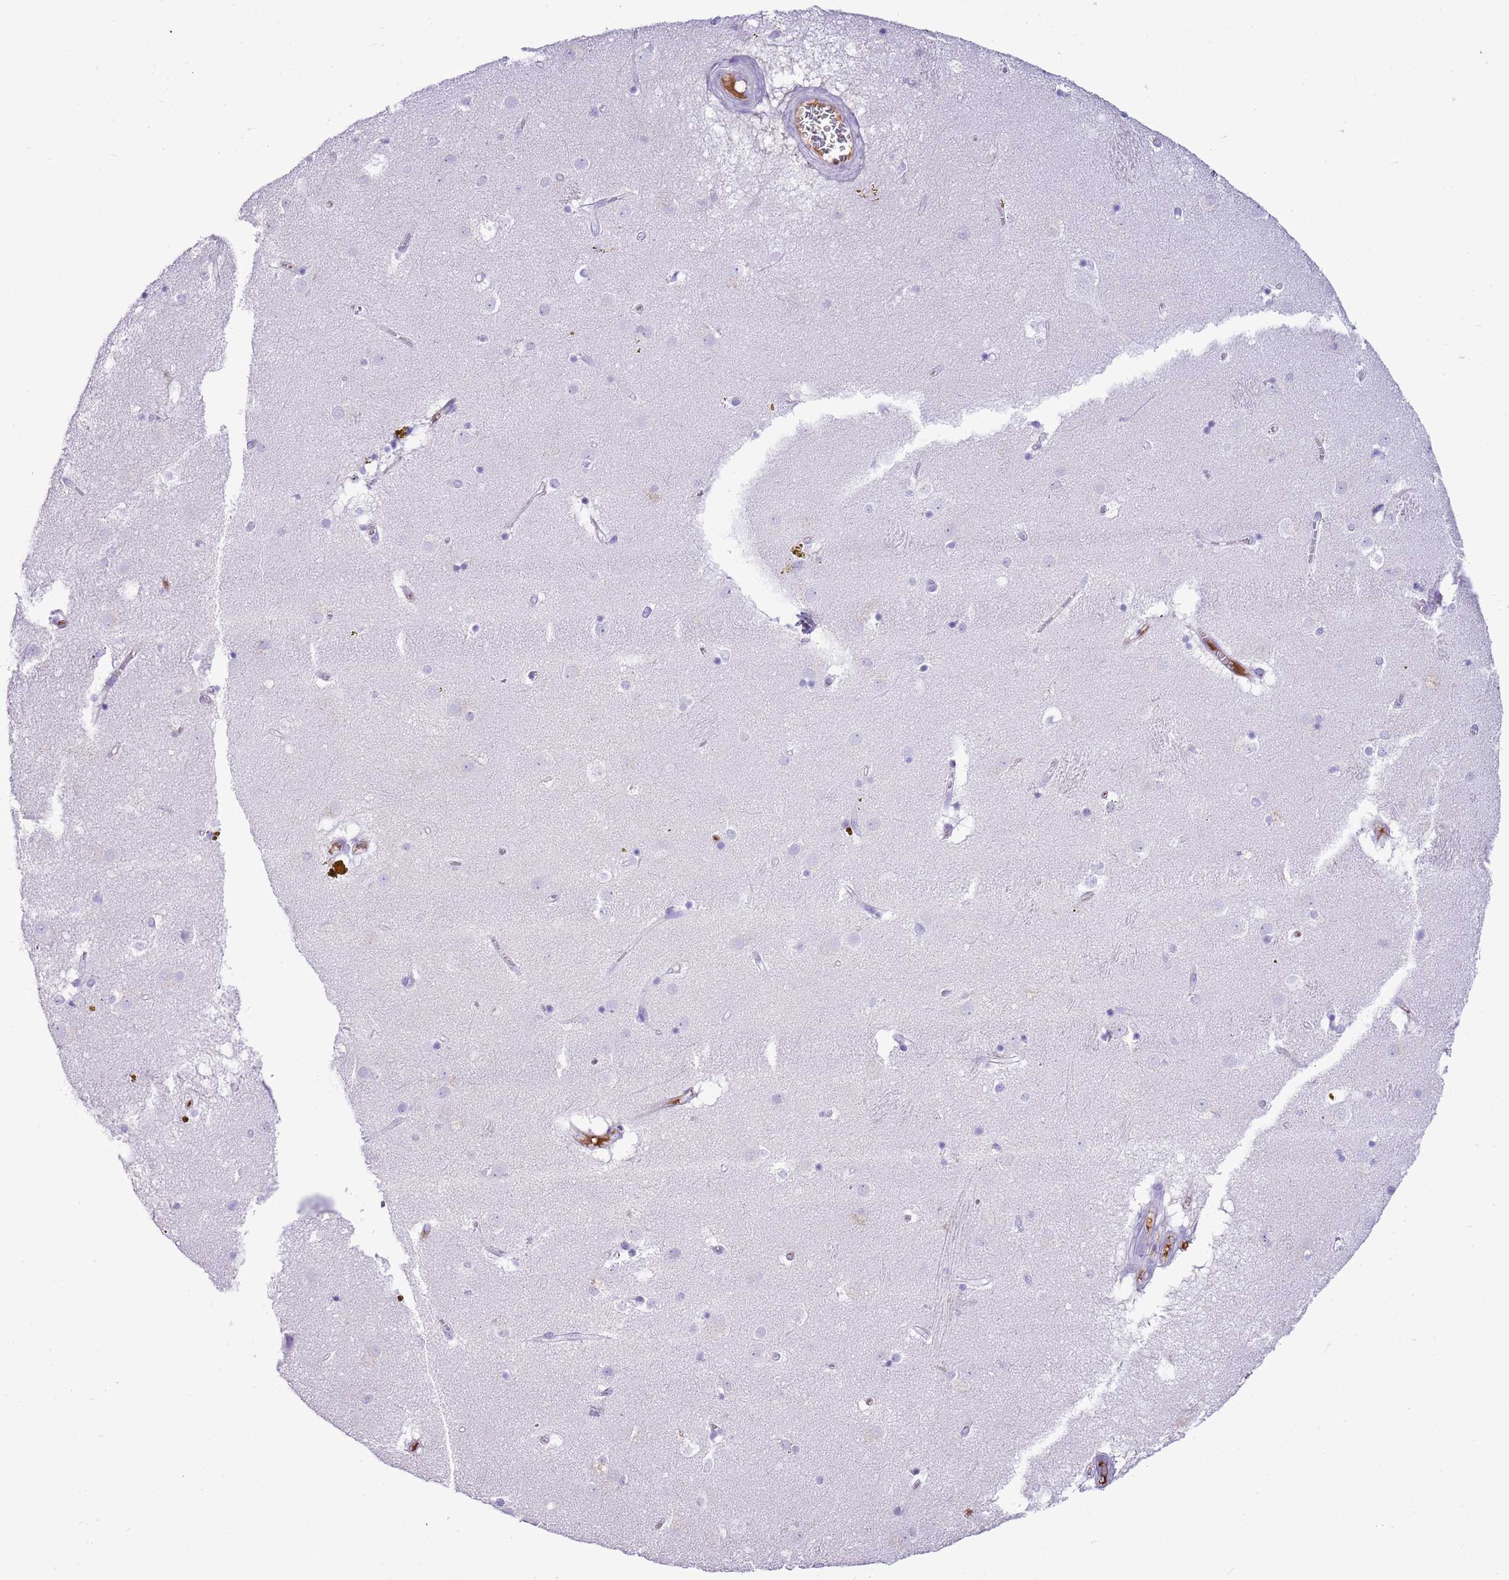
{"staining": {"intensity": "negative", "quantity": "none", "location": "none"}, "tissue": "caudate", "cell_type": "Glial cells", "image_type": "normal", "snomed": [{"axis": "morphology", "description": "Normal tissue, NOS"}, {"axis": "topography", "description": "Lateral ventricle wall"}], "caption": "A high-resolution histopathology image shows immunohistochemistry staining of unremarkable caudate, which exhibits no significant staining in glial cells. Nuclei are stained in blue.", "gene": "IGKV3", "patient": {"sex": "male", "age": 70}}